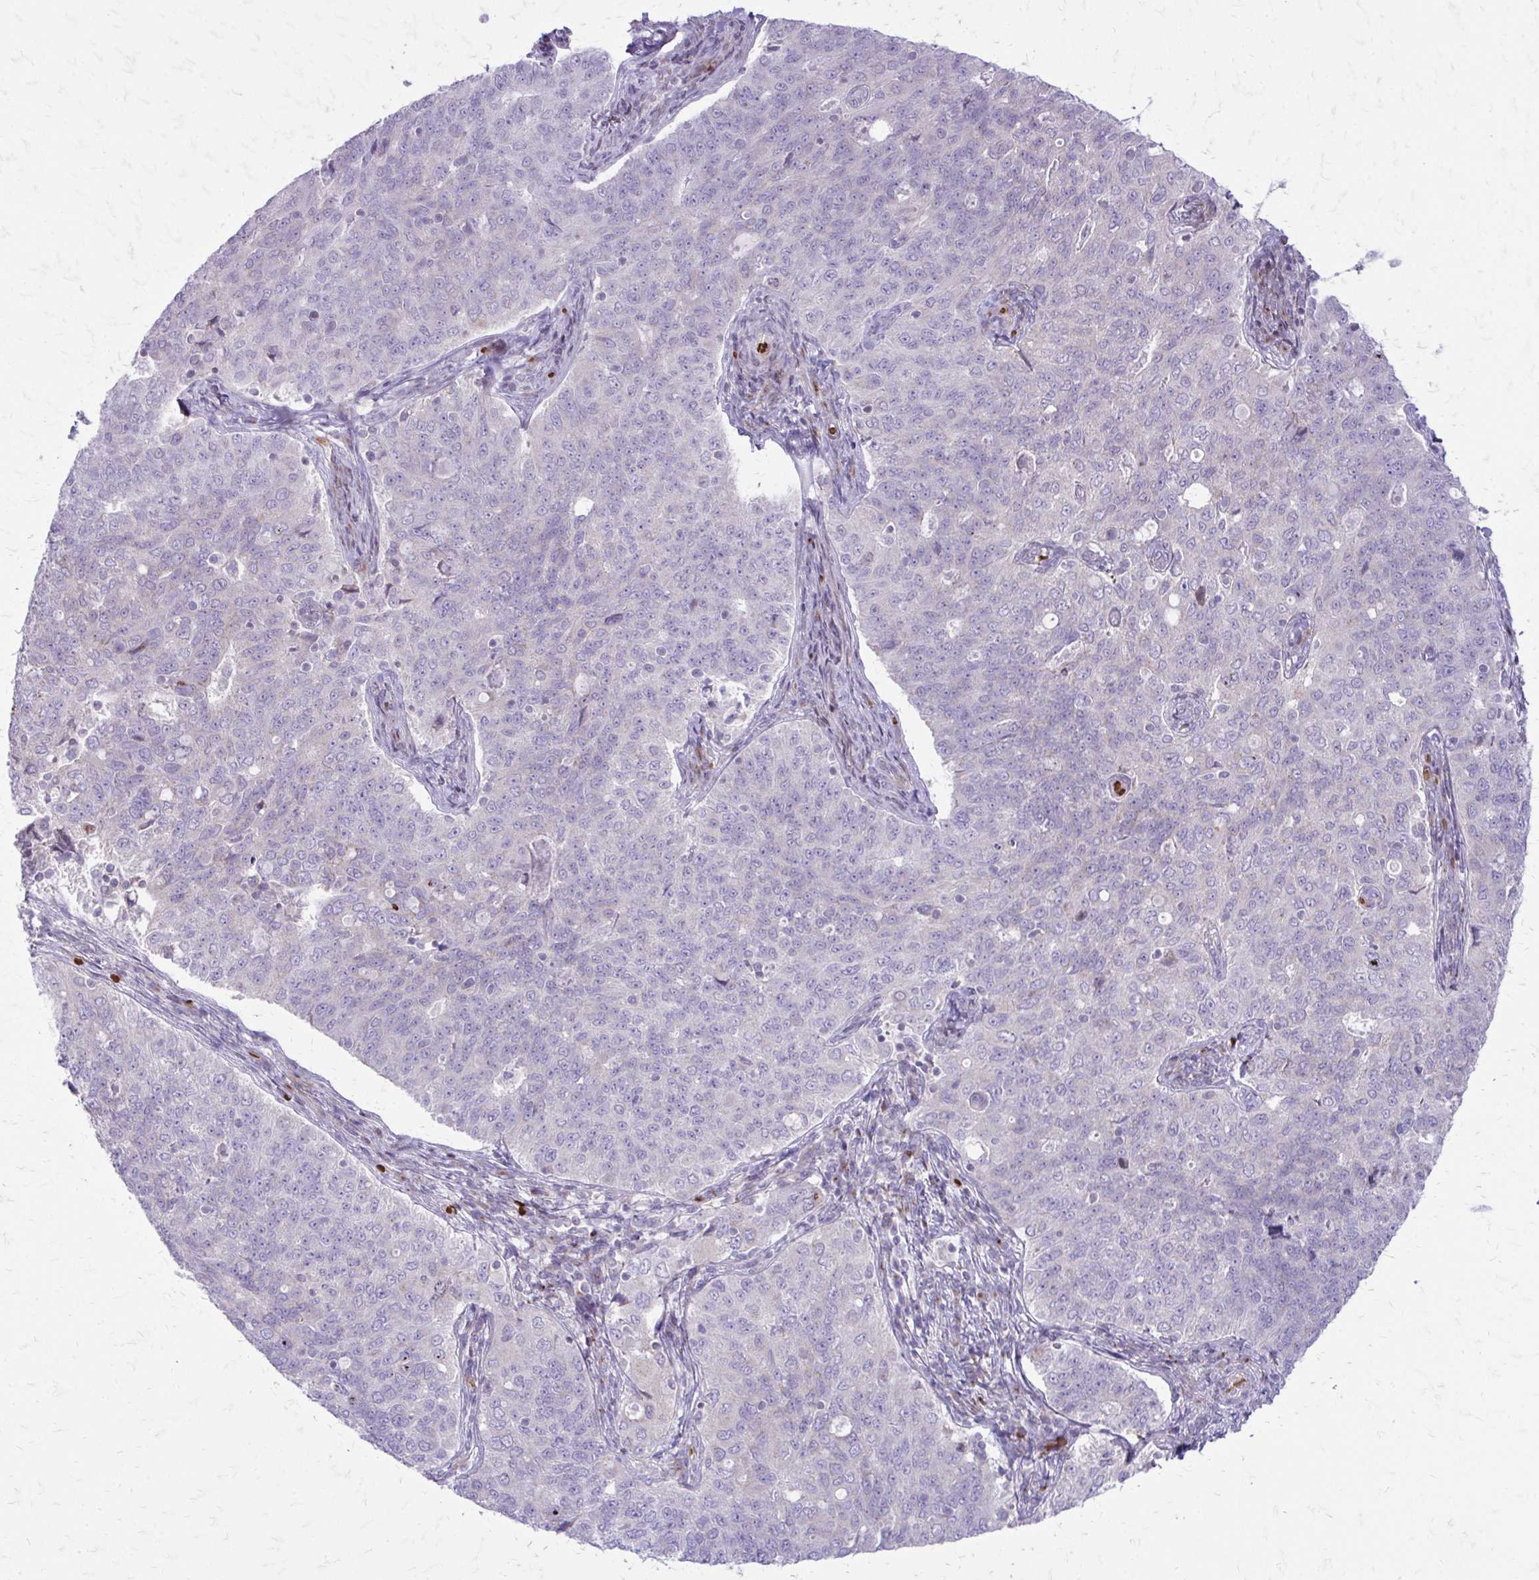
{"staining": {"intensity": "negative", "quantity": "none", "location": "none"}, "tissue": "endometrial cancer", "cell_type": "Tumor cells", "image_type": "cancer", "snomed": [{"axis": "morphology", "description": "Adenocarcinoma, NOS"}, {"axis": "topography", "description": "Endometrium"}], "caption": "Image shows no protein expression in tumor cells of endometrial cancer (adenocarcinoma) tissue.", "gene": "FUNDC2", "patient": {"sex": "female", "age": 43}}